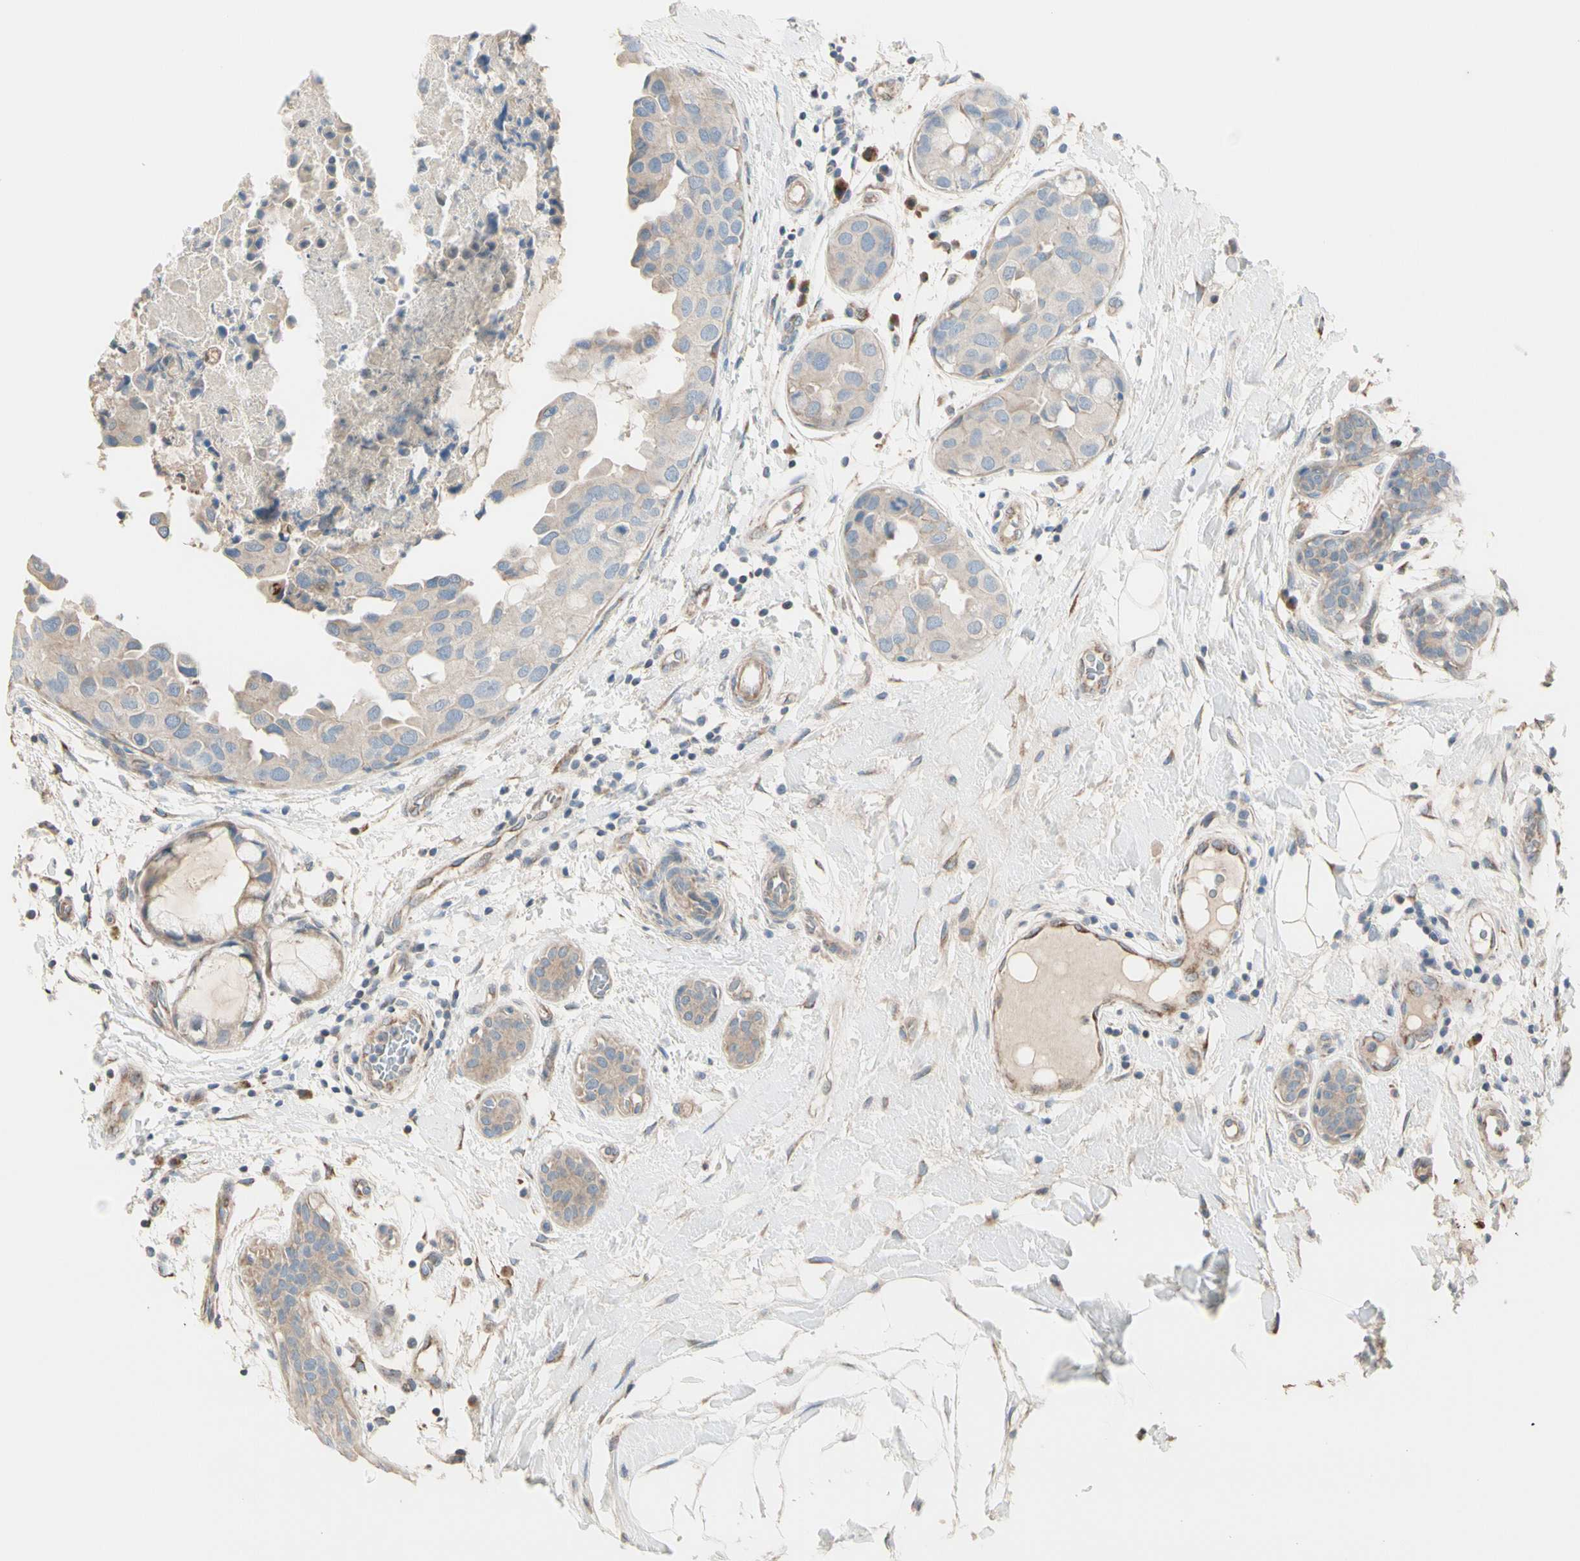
{"staining": {"intensity": "weak", "quantity": ">75%", "location": "cytoplasmic/membranous"}, "tissue": "breast cancer", "cell_type": "Tumor cells", "image_type": "cancer", "snomed": [{"axis": "morphology", "description": "Duct carcinoma"}, {"axis": "topography", "description": "Breast"}], "caption": "Protein expression by immunohistochemistry (IHC) reveals weak cytoplasmic/membranous expression in approximately >75% of tumor cells in breast invasive ductal carcinoma.", "gene": "EPHA3", "patient": {"sex": "female", "age": 40}}